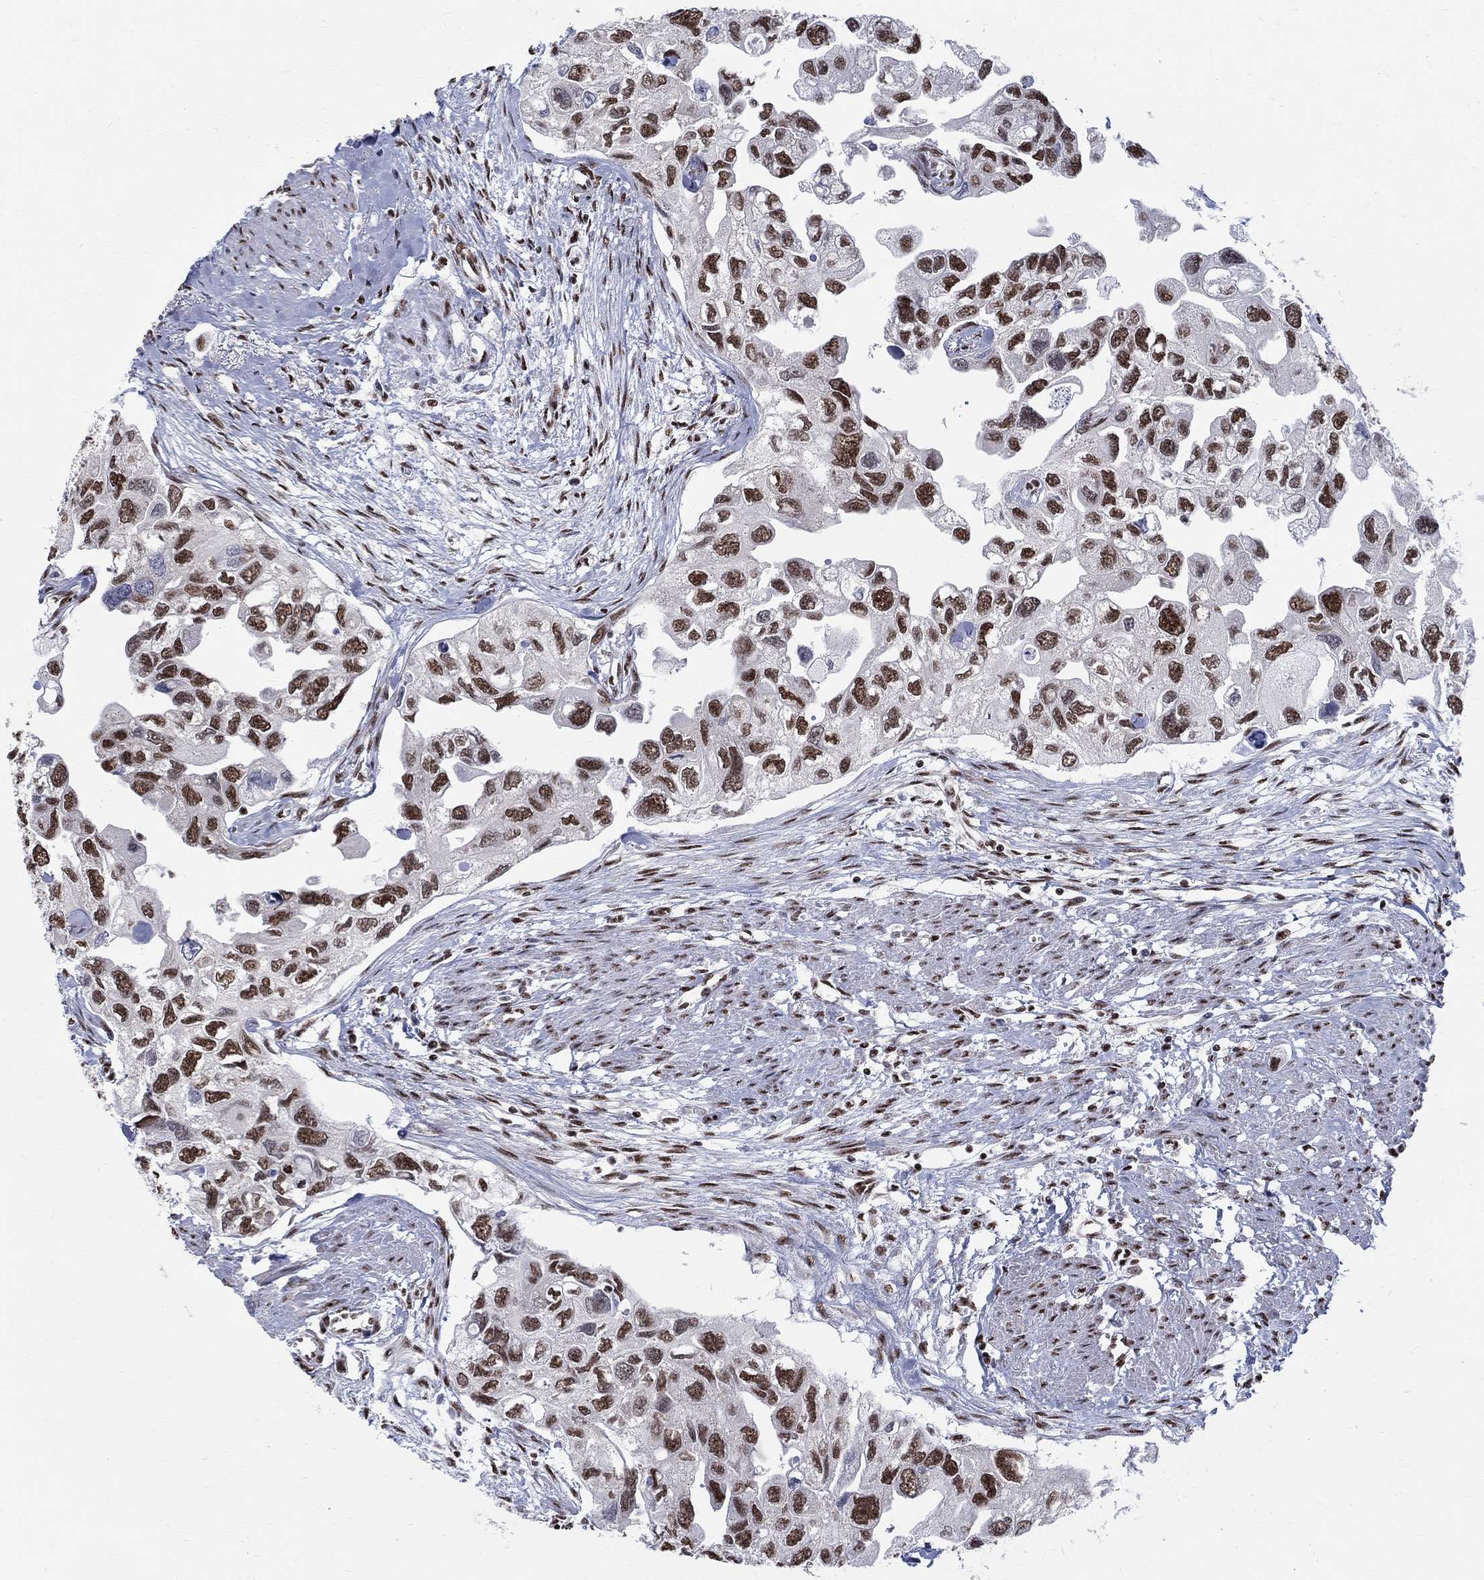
{"staining": {"intensity": "strong", "quantity": ">75%", "location": "nuclear"}, "tissue": "urothelial cancer", "cell_type": "Tumor cells", "image_type": "cancer", "snomed": [{"axis": "morphology", "description": "Urothelial carcinoma, High grade"}, {"axis": "topography", "description": "Urinary bladder"}], "caption": "An immunohistochemistry (IHC) micrograph of neoplastic tissue is shown. Protein staining in brown highlights strong nuclear positivity in high-grade urothelial carcinoma within tumor cells. The staining was performed using DAB, with brown indicating positive protein expression. Nuclei are stained blue with hematoxylin.", "gene": "FBXO16", "patient": {"sex": "male", "age": 59}}